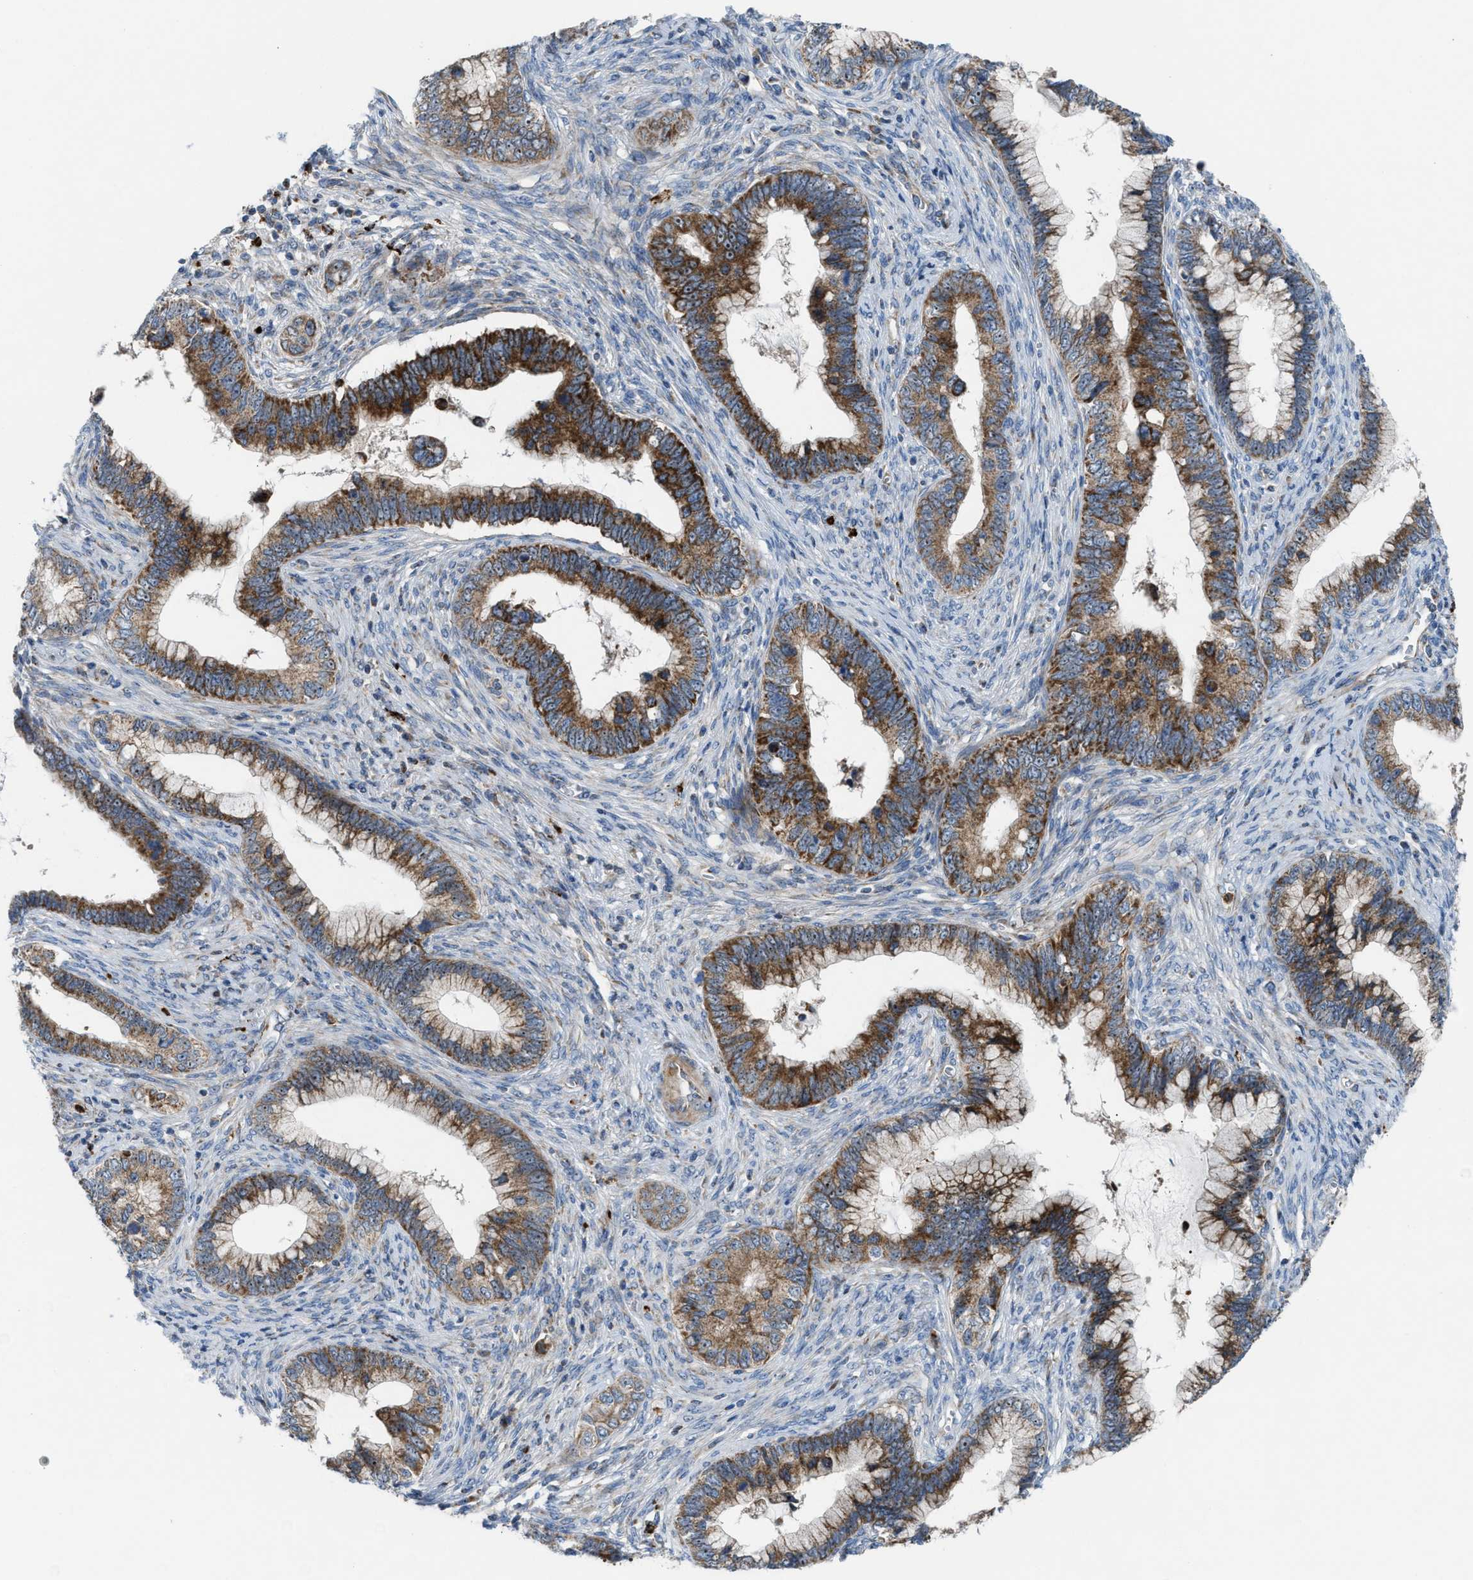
{"staining": {"intensity": "strong", "quantity": ">75%", "location": "cytoplasmic/membranous"}, "tissue": "cervical cancer", "cell_type": "Tumor cells", "image_type": "cancer", "snomed": [{"axis": "morphology", "description": "Adenocarcinoma, NOS"}, {"axis": "topography", "description": "Cervix"}], "caption": "This image reveals immunohistochemistry staining of cervical adenocarcinoma, with high strong cytoplasmic/membranous positivity in approximately >75% of tumor cells.", "gene": "TPH1", "patient": {"sex": "female", "age": 44}}